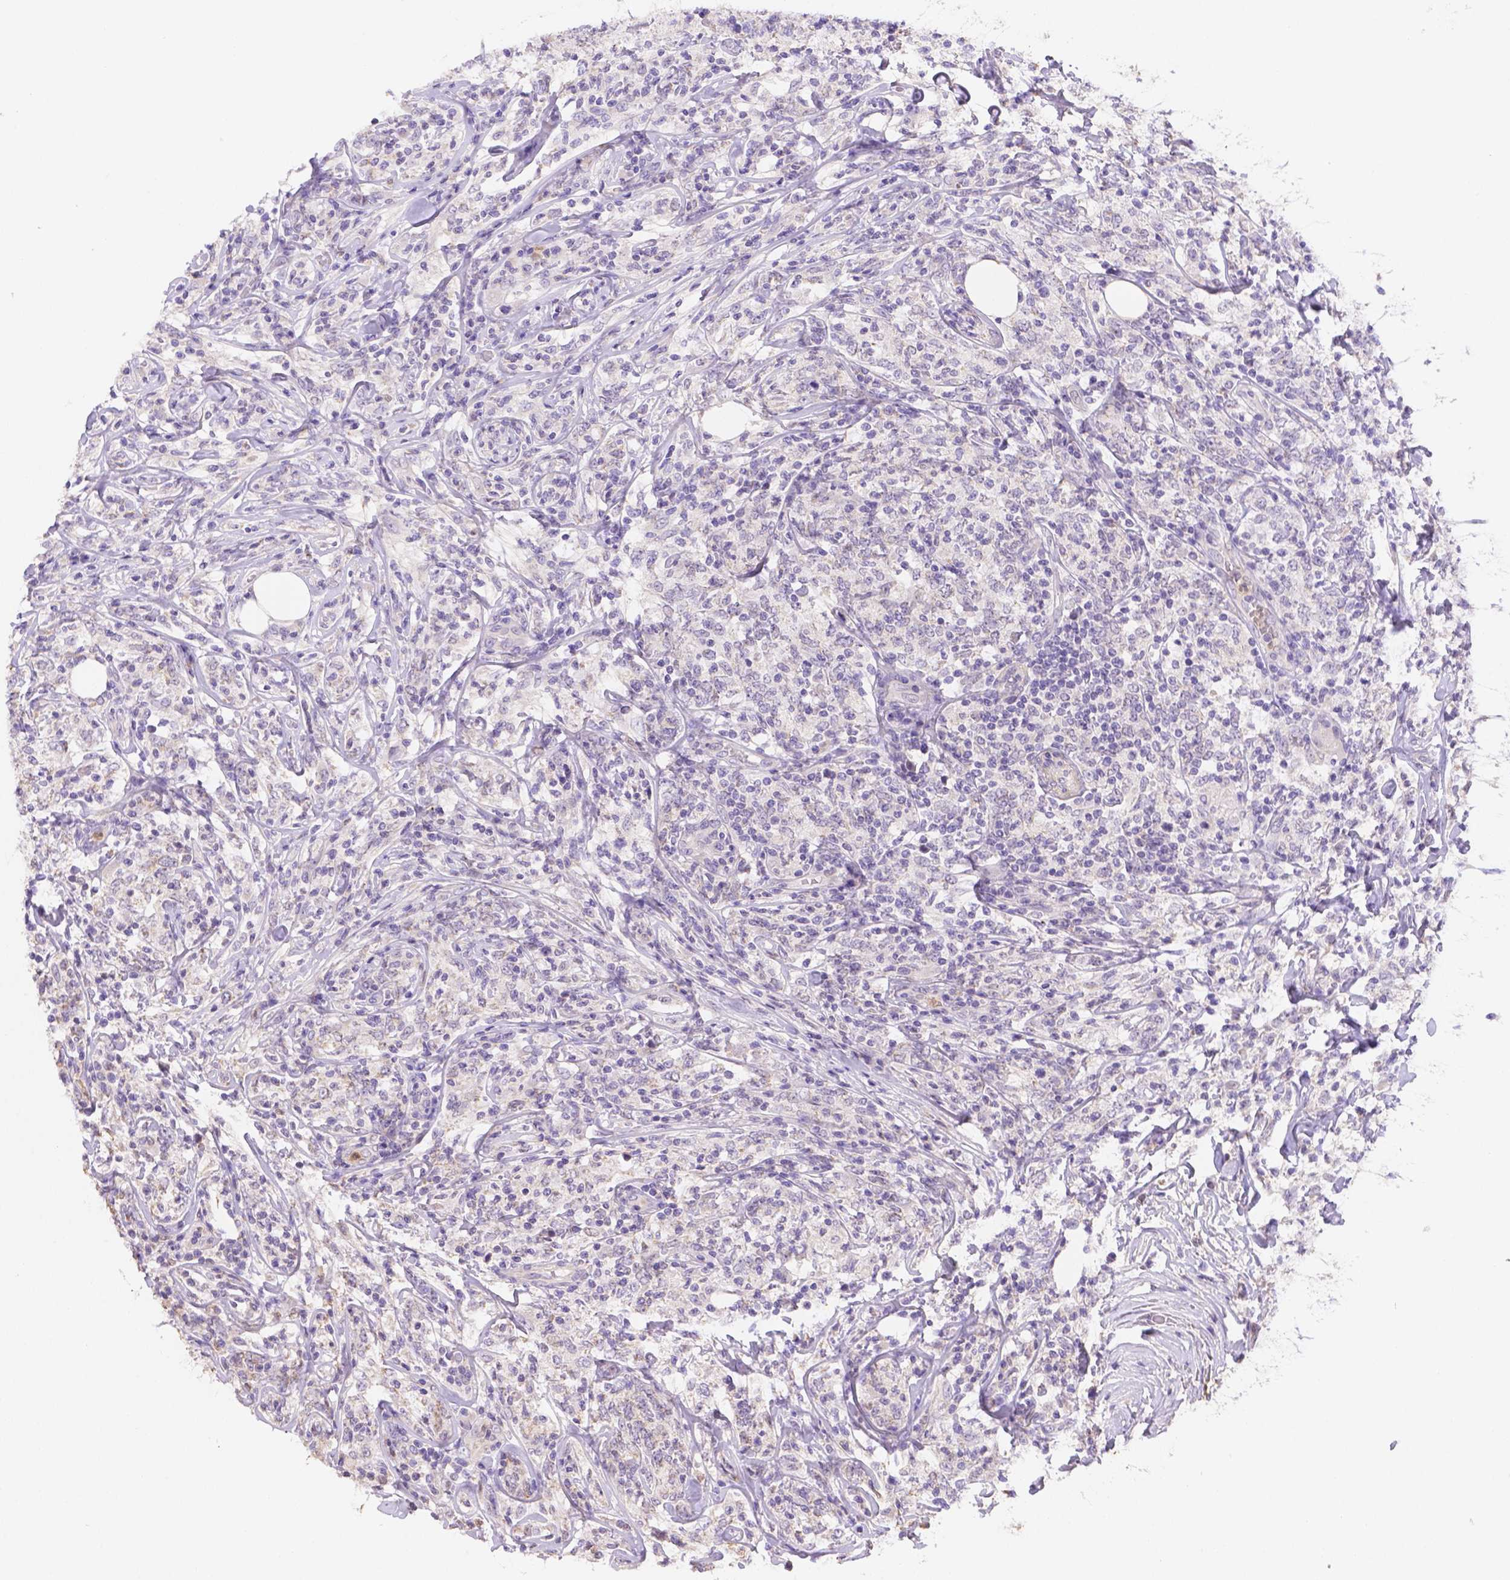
{"staining": {"intensity": "negative", "quantity": "none", "location": "none"}, "tissue": "lymphoma", "cell_type": "Tumor cells", "image_type": "cancer", "snomed": [{"axis": "morphology", "description": "Malignant lymphoma, non-Hodgkin's type, High grade"}, {"axis": "topography", "description": "Lymph node"}], "caption": "Tumor cells show no significant protein expression in lymphoma.", "gene": "NXPE2", "patient": {"sex": "female", "age": 84}}